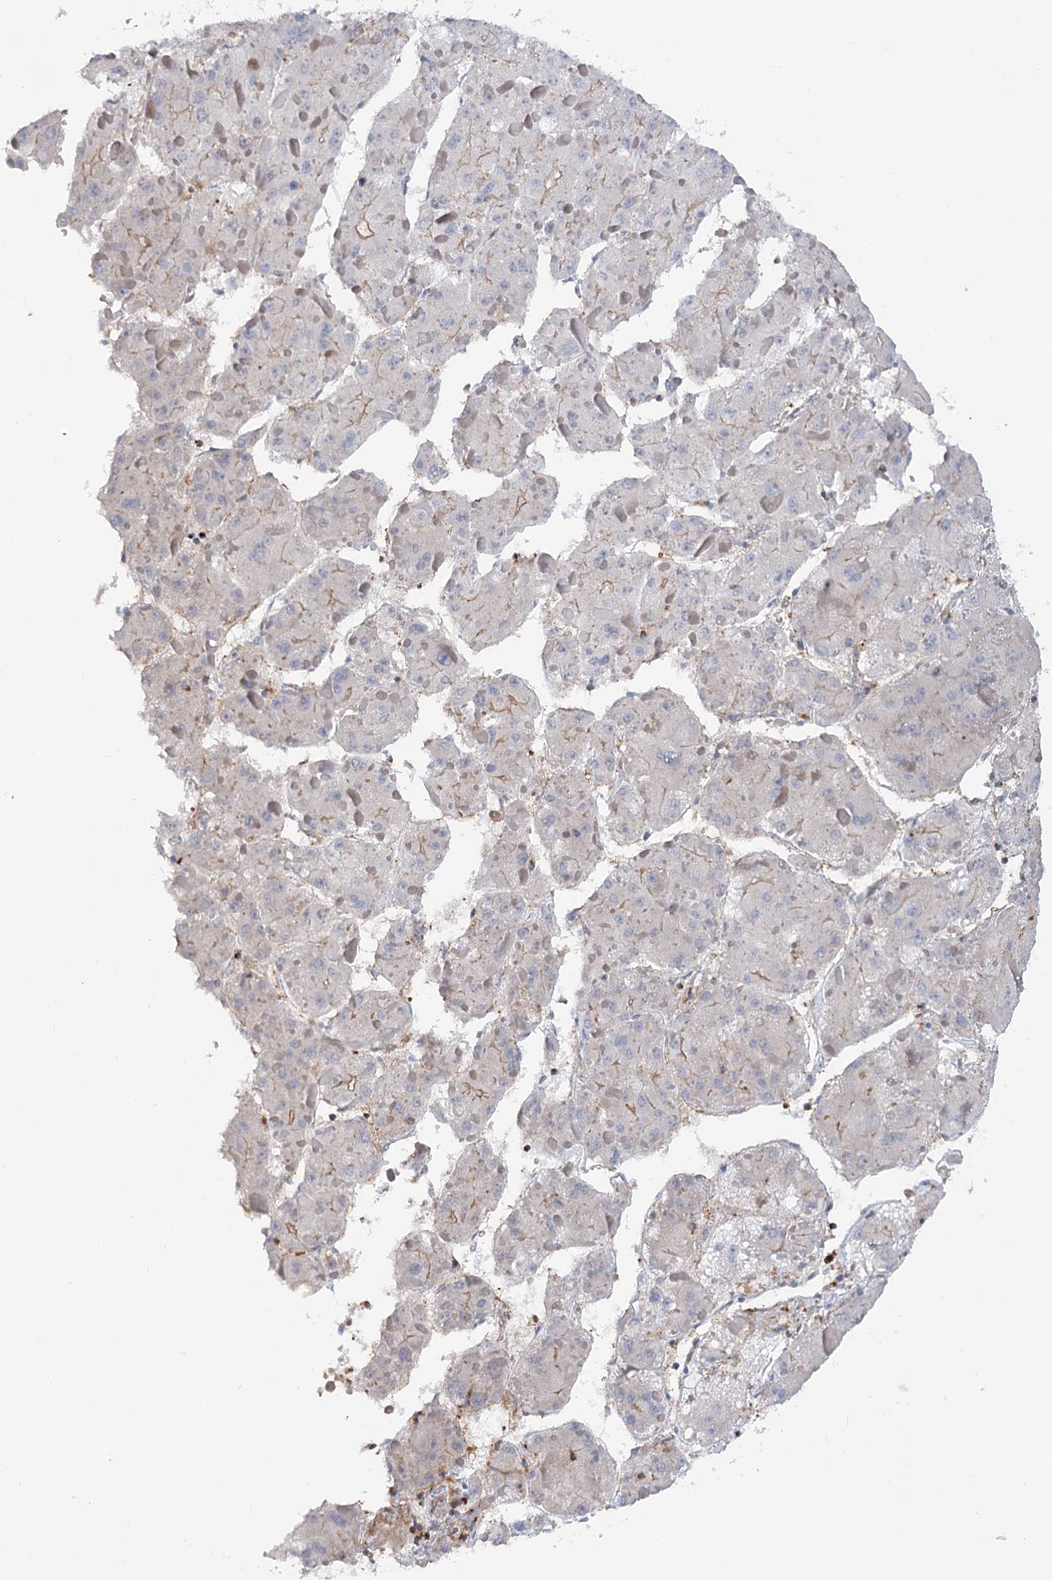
{"staining": {"intensity": "negative", "quantity": "none", "location": "none"}, "tissue": "liver cancer", "cell_type": "Tumor cells", "image_type": "cancer", "snomed": [{"axis": "morphology", "description": "Carcinoma, Hepatocellular, NOS"}, {"axis": "topography", "description": "Liver"}], "caption": "Liver cancer stained for a protein using IHC exhibits no staining tumor cells.", "gene": "LARP1B", "patient": {"sex": "female", "age": 73}}